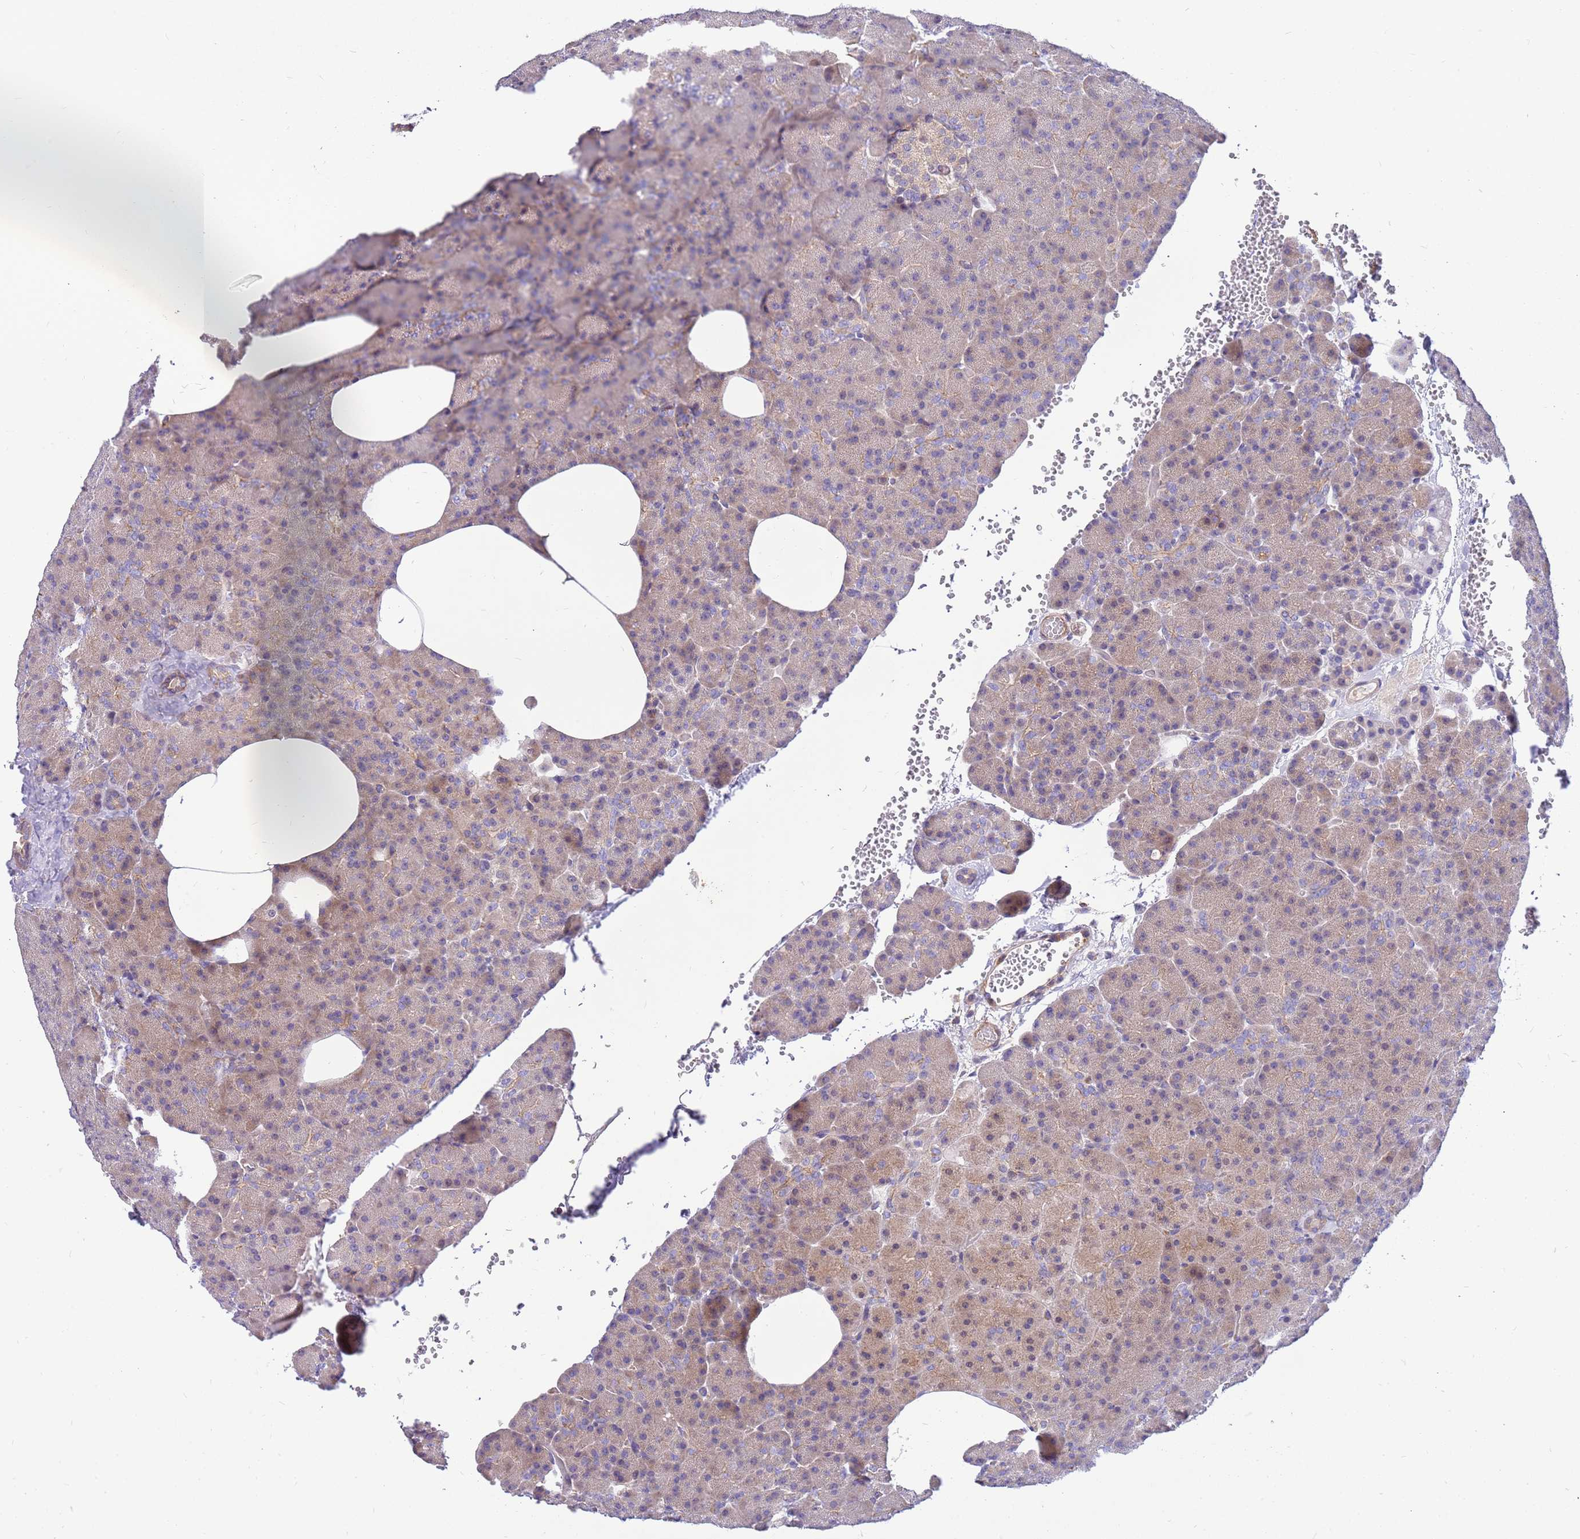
{"staining": {"intensity": "weak", "quantity": "25%-75%", "location": "cytoplasmic/membranous,nuclear"}, "tissue": "pancreas", "cell_type": "Exocrine glandular cells", "image_type": "normal", "snomed": [{"axis": "morphology", "description": "Normal tissue, NOS"}, {"axis": "morphology", "description": "Carcinoid, malignant, NOS"}, {"axis": "topography", "description": "Pancreas"}], "caption": "The photomicrograph exhibits immunohistochemical staining of benign pancreas. There is weak cytoplasmic/membranous,nuclear staining is appreciated in approximately 25%-75% of exocrine glandular cells. (DAB (3,3'-diaminobenzidine) = brown stain, brightfield microscopy at high magnification).", "gene": "MVD", "patient": {"sex": "female", "age": 35}}